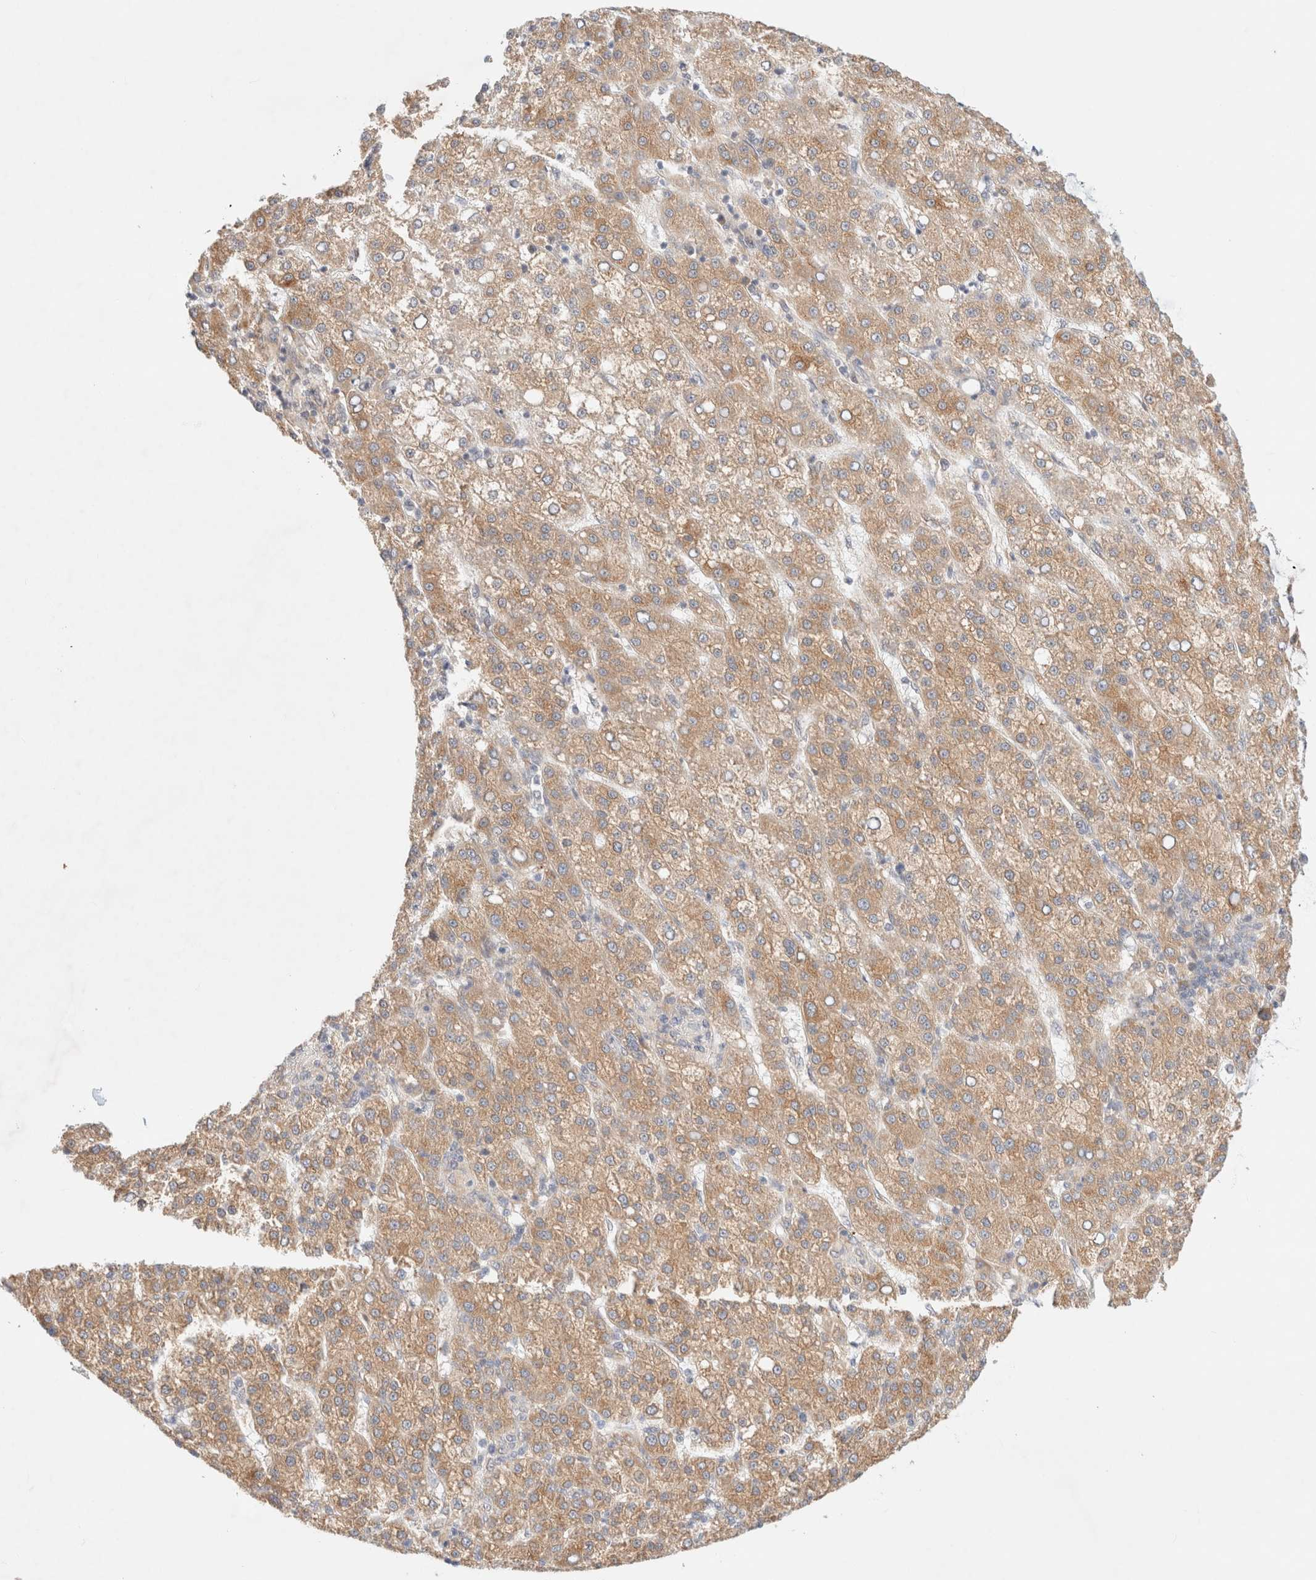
{"staining": {"intensity": "moderate", "quantity": ">75%", "location": "cytoplasmic/membranous"}, "tissue": "liver cancer", "cell_type": "Tumor cells", "image_type": "cancer", "snomed": [{"axis": "morphology", "description": "Carcinoma, Hepatocellular, NOS"}, {"axis": "topography", "description": "Liver"}], "caption": "IHC of liver cancer displays medium levels of moderate cytoplasmic/membranous expression in approximately >75% of tumor cells.", "gene": "RRP15", "patient": {"sex": "female", "age": 58}}